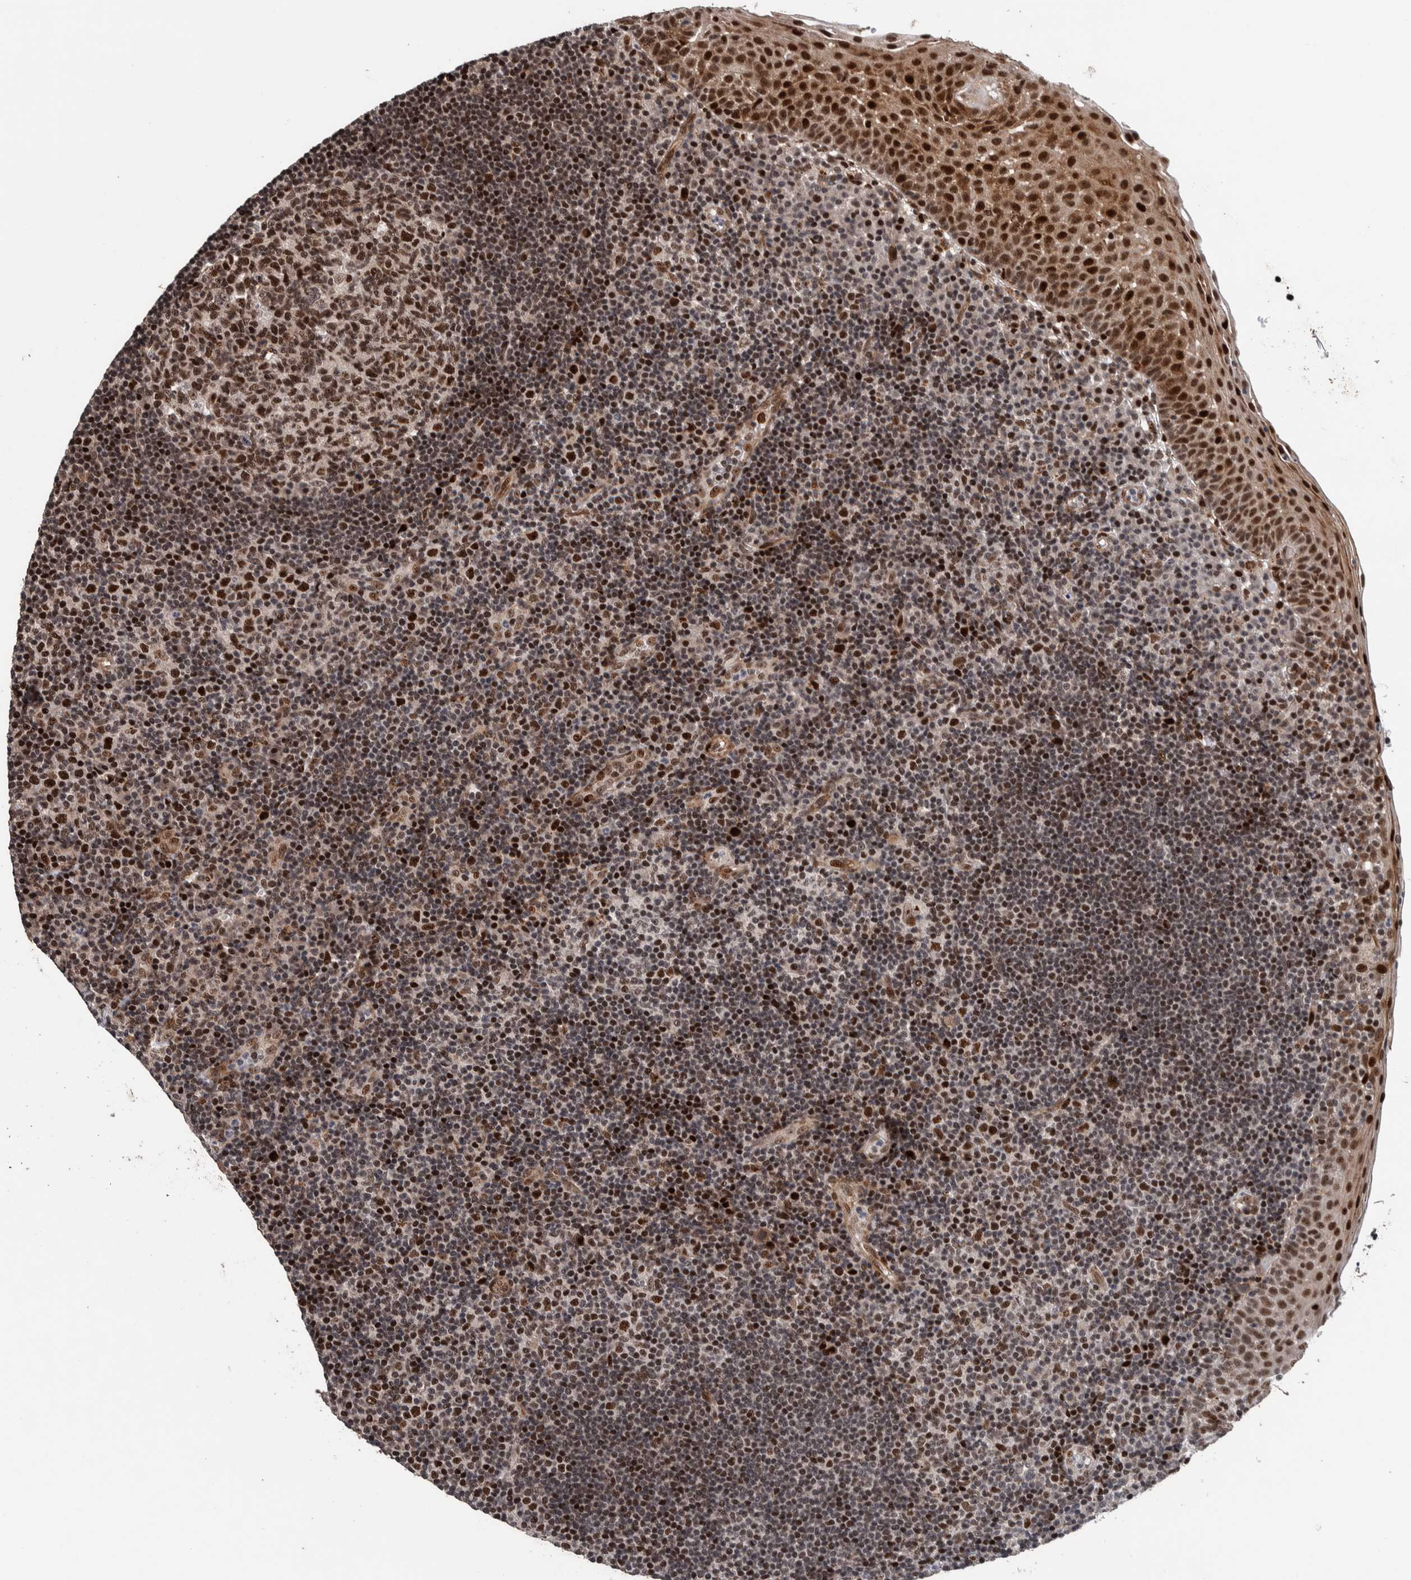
{"staining": {"intensity": "strong", "quantity": ">75%", "location": "nuclear"}, "tissue": "tonsil", "cell_type": "Germinal center cells", "image_type": "normal", "snomed": [{"axis": "morphology", "description": "Normal tissue, NOS"}, {"axis": "topography", "description": "Tonsil"}], "caption": "High-power microscopy captured an immunohistochemistry (IHC) image of normal tonsil, revealing strong nuclear staining in about >75% of germinal center cells.", "gene": "CHD4", "patient": {"sex": "female", "age": 40}}